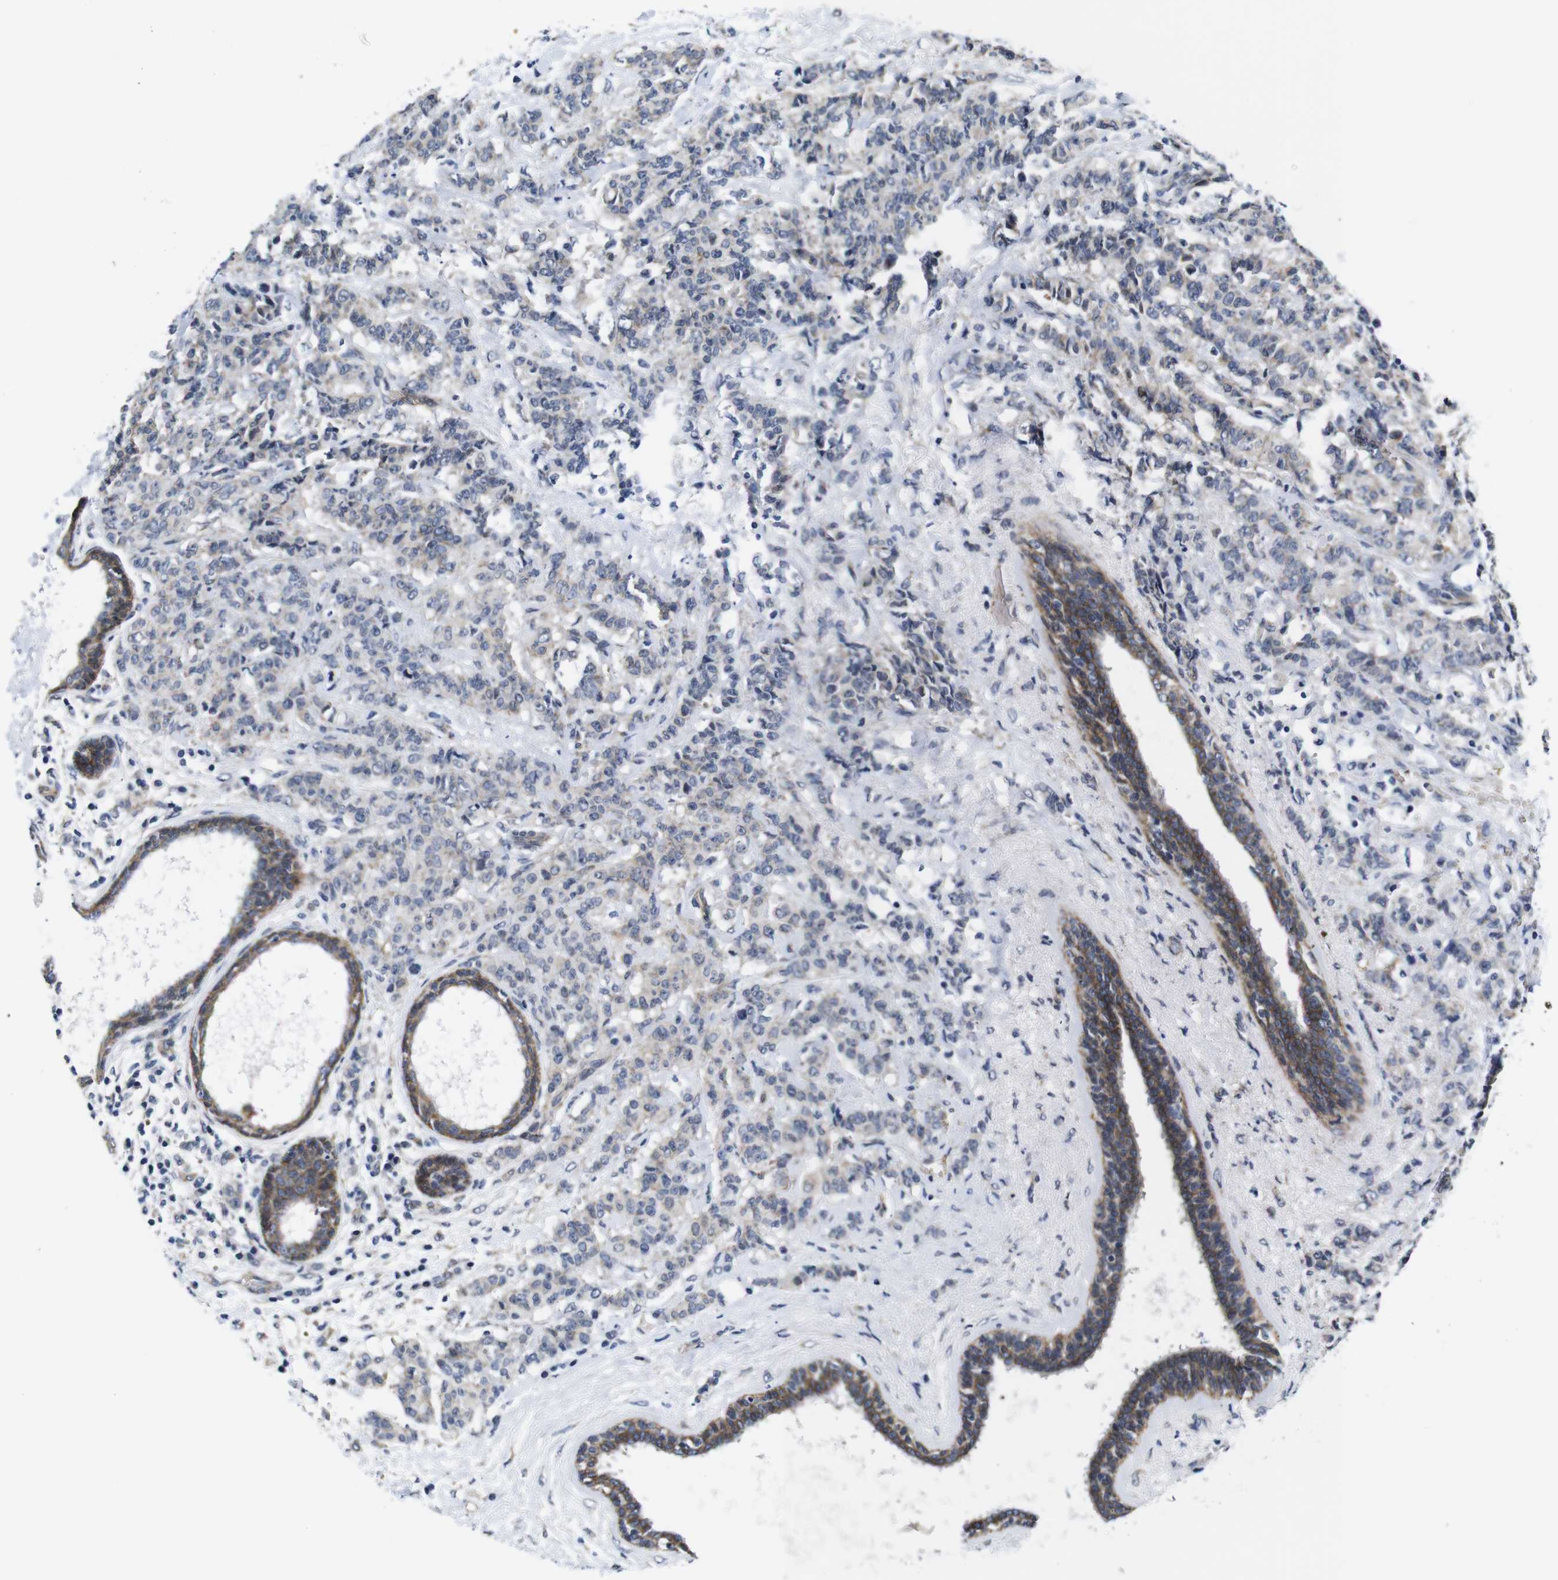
{"staining": {"intensity": "weak", "quantity": "25%-75%", "location": "cytoplasmic/membranous"}, "tissue": "breast cancer", "cell_type": "Tumor cells", "image_type": "cancer", "snomed": [{"axis": "morphology", "description": "Duct carcinoma"}, {"axis": "topography", "description": "Breast"}], "caption": "Protein expression analysis of infiltrating ductal carcinoma (breast) shows weak cytoplasmic/membranous positivity in about 25%-75% of tumor cells. (Brightfield microscopy of DAB IHC at high magnification).", "gene": "SOCS3", "patient": {"sex": "female", "age": 40}}